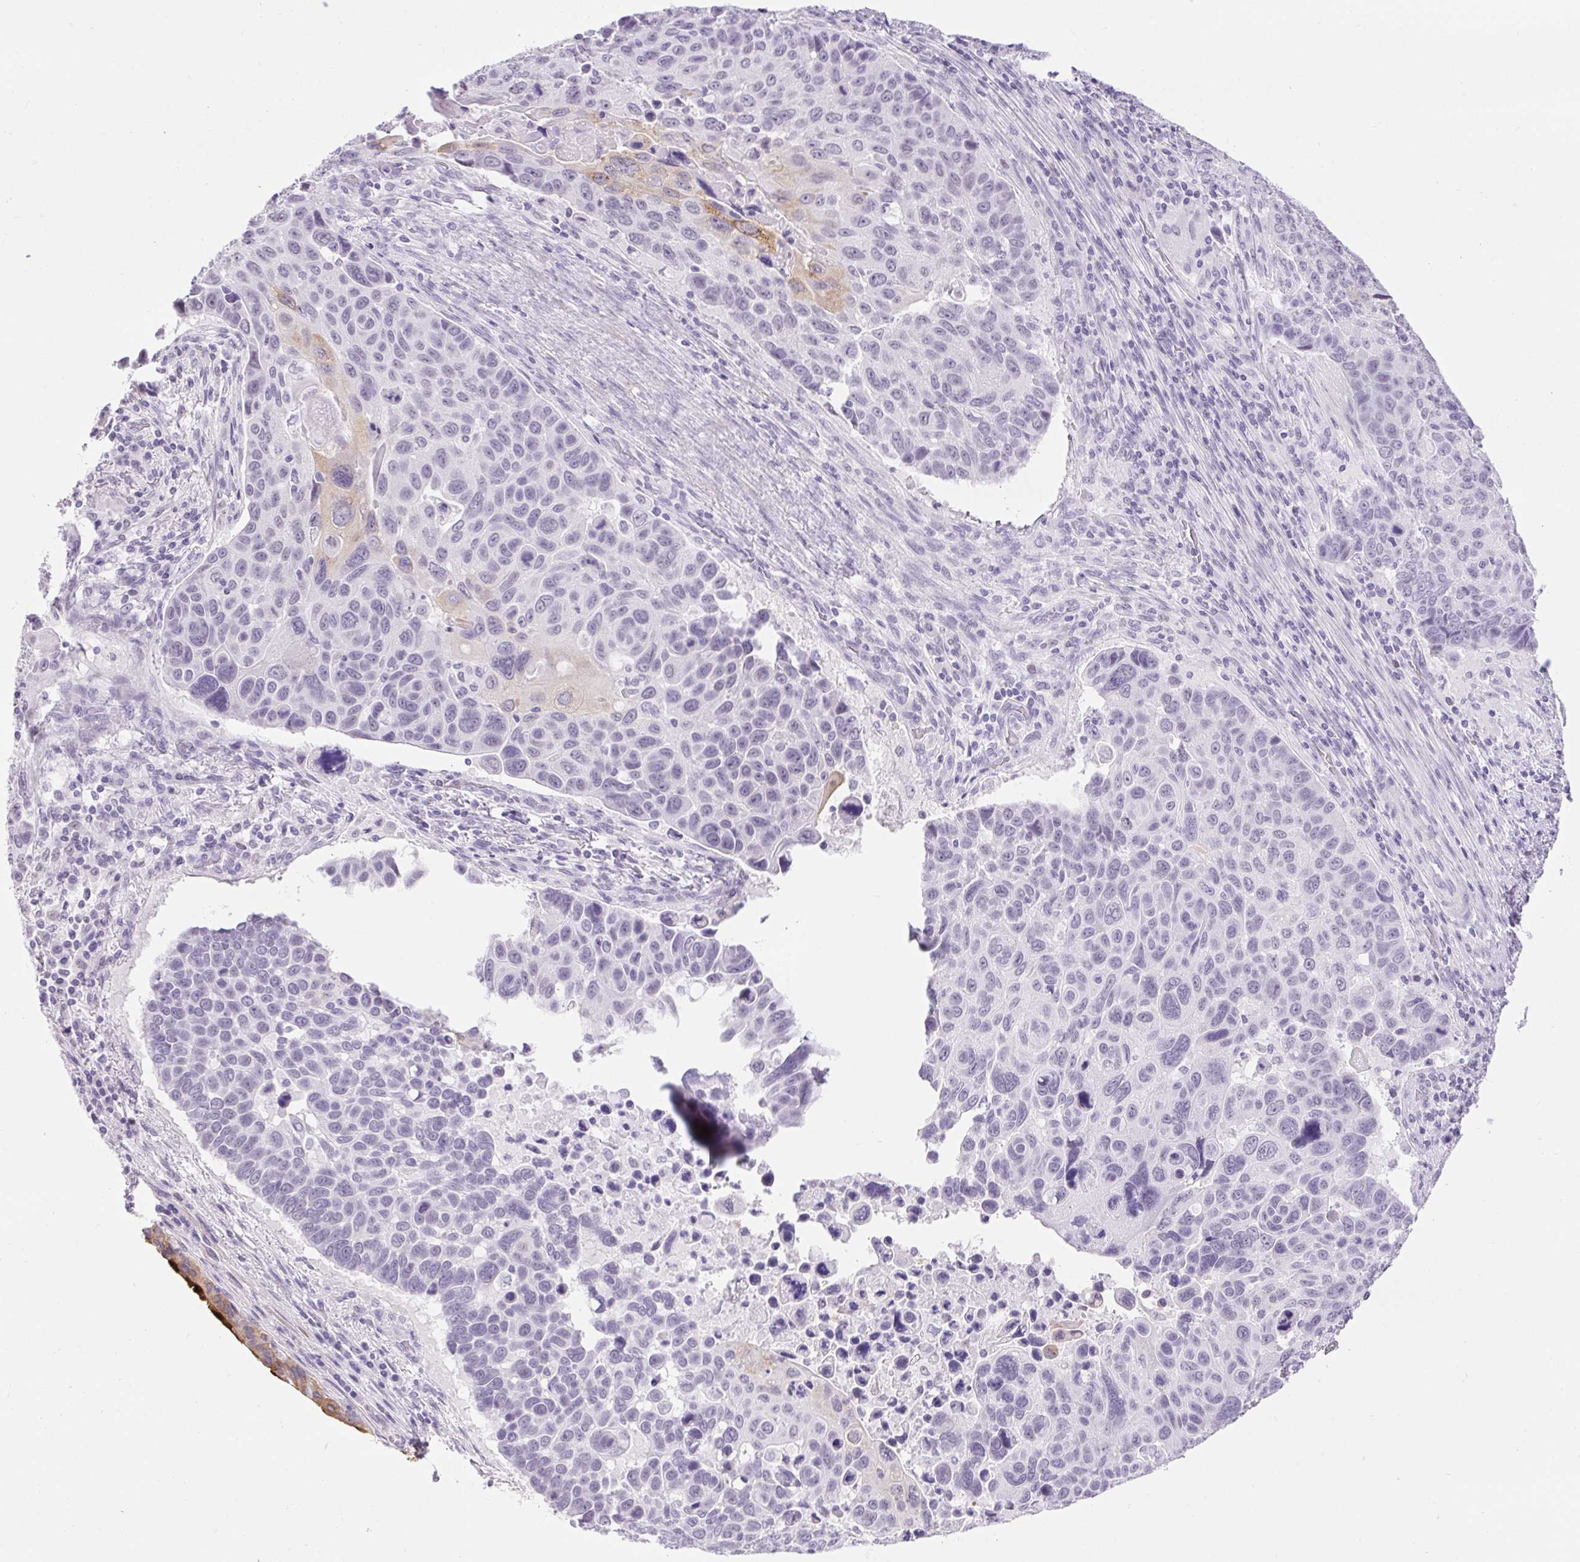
{"staining": {"intensity": "negative", "quantity": "none", "location": "none"}, "tissue": "lung cancer", "cell_type": "Tumor cells", "image_type": "cancer", "snomed": [{"axis": "morphology", "description": "Squamous cell carcinoma, NOS"}, {"axis": "topography", "description": "Lung"}], "caption": "Tumor cells show no significant positivity in lung cancer.", "gene": "BCAS1", "patient": {"sex": "male", "age": 68}}